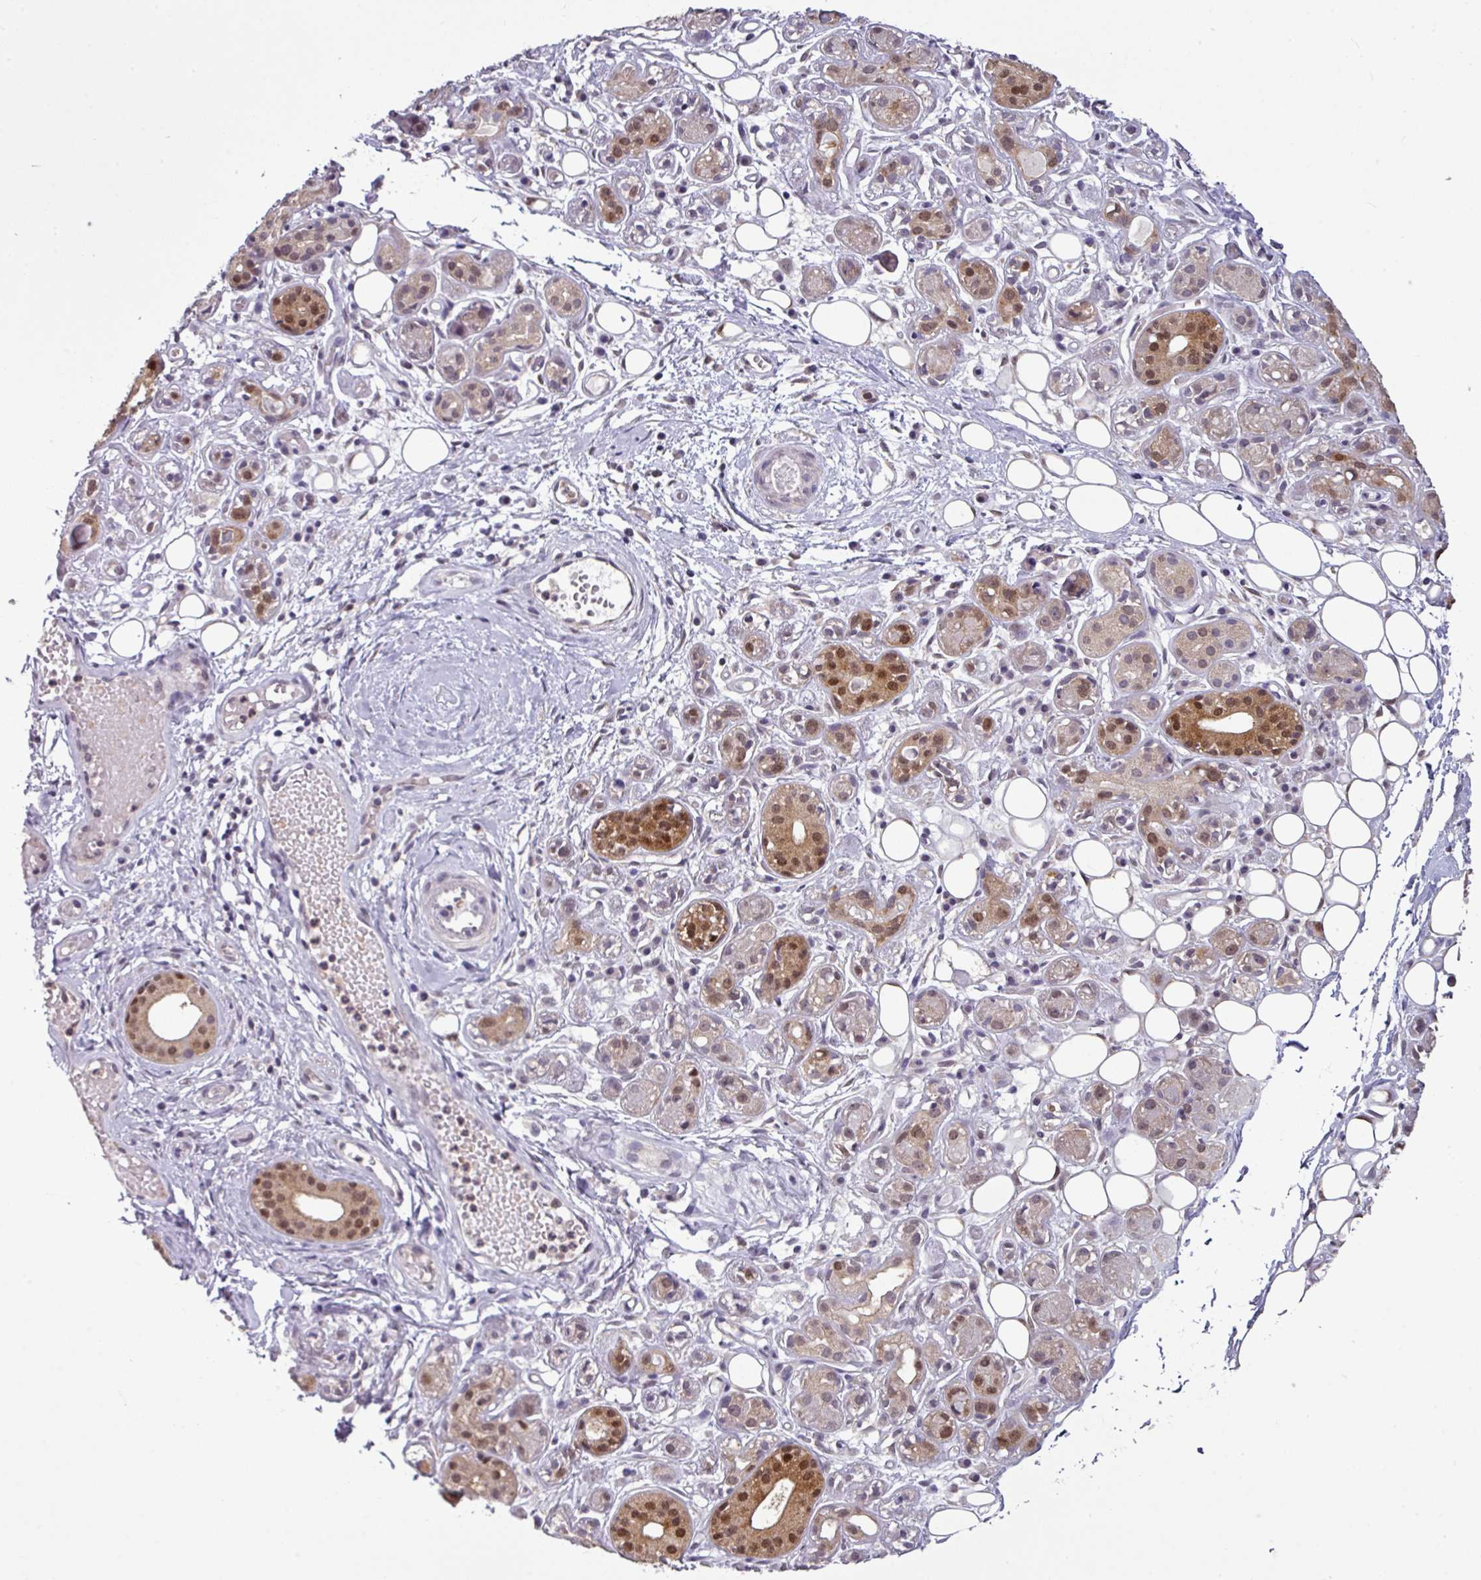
{"staining": {"intensity": "moderate", "quantity": "25%-75%", "location": "cytoplasmic/membranous,nuclear"}, "tissue": "salivary gland", "cell_type": "Glandular cells", "image_type": "normal", "snomed": [{"axis": "morphology", "description": "Normal tissue, NOS"}, {"axis": "topography", "description": "Salivary gland"}], "caption": "Protein expression analysis of normal salivary gland displays moderate cytoplasmic/membranous,nuclear positivity in approximately 25%-75% of glandular cells.", "gene": "TTLL12", "patient": {"sex": "male", "age": 54}}